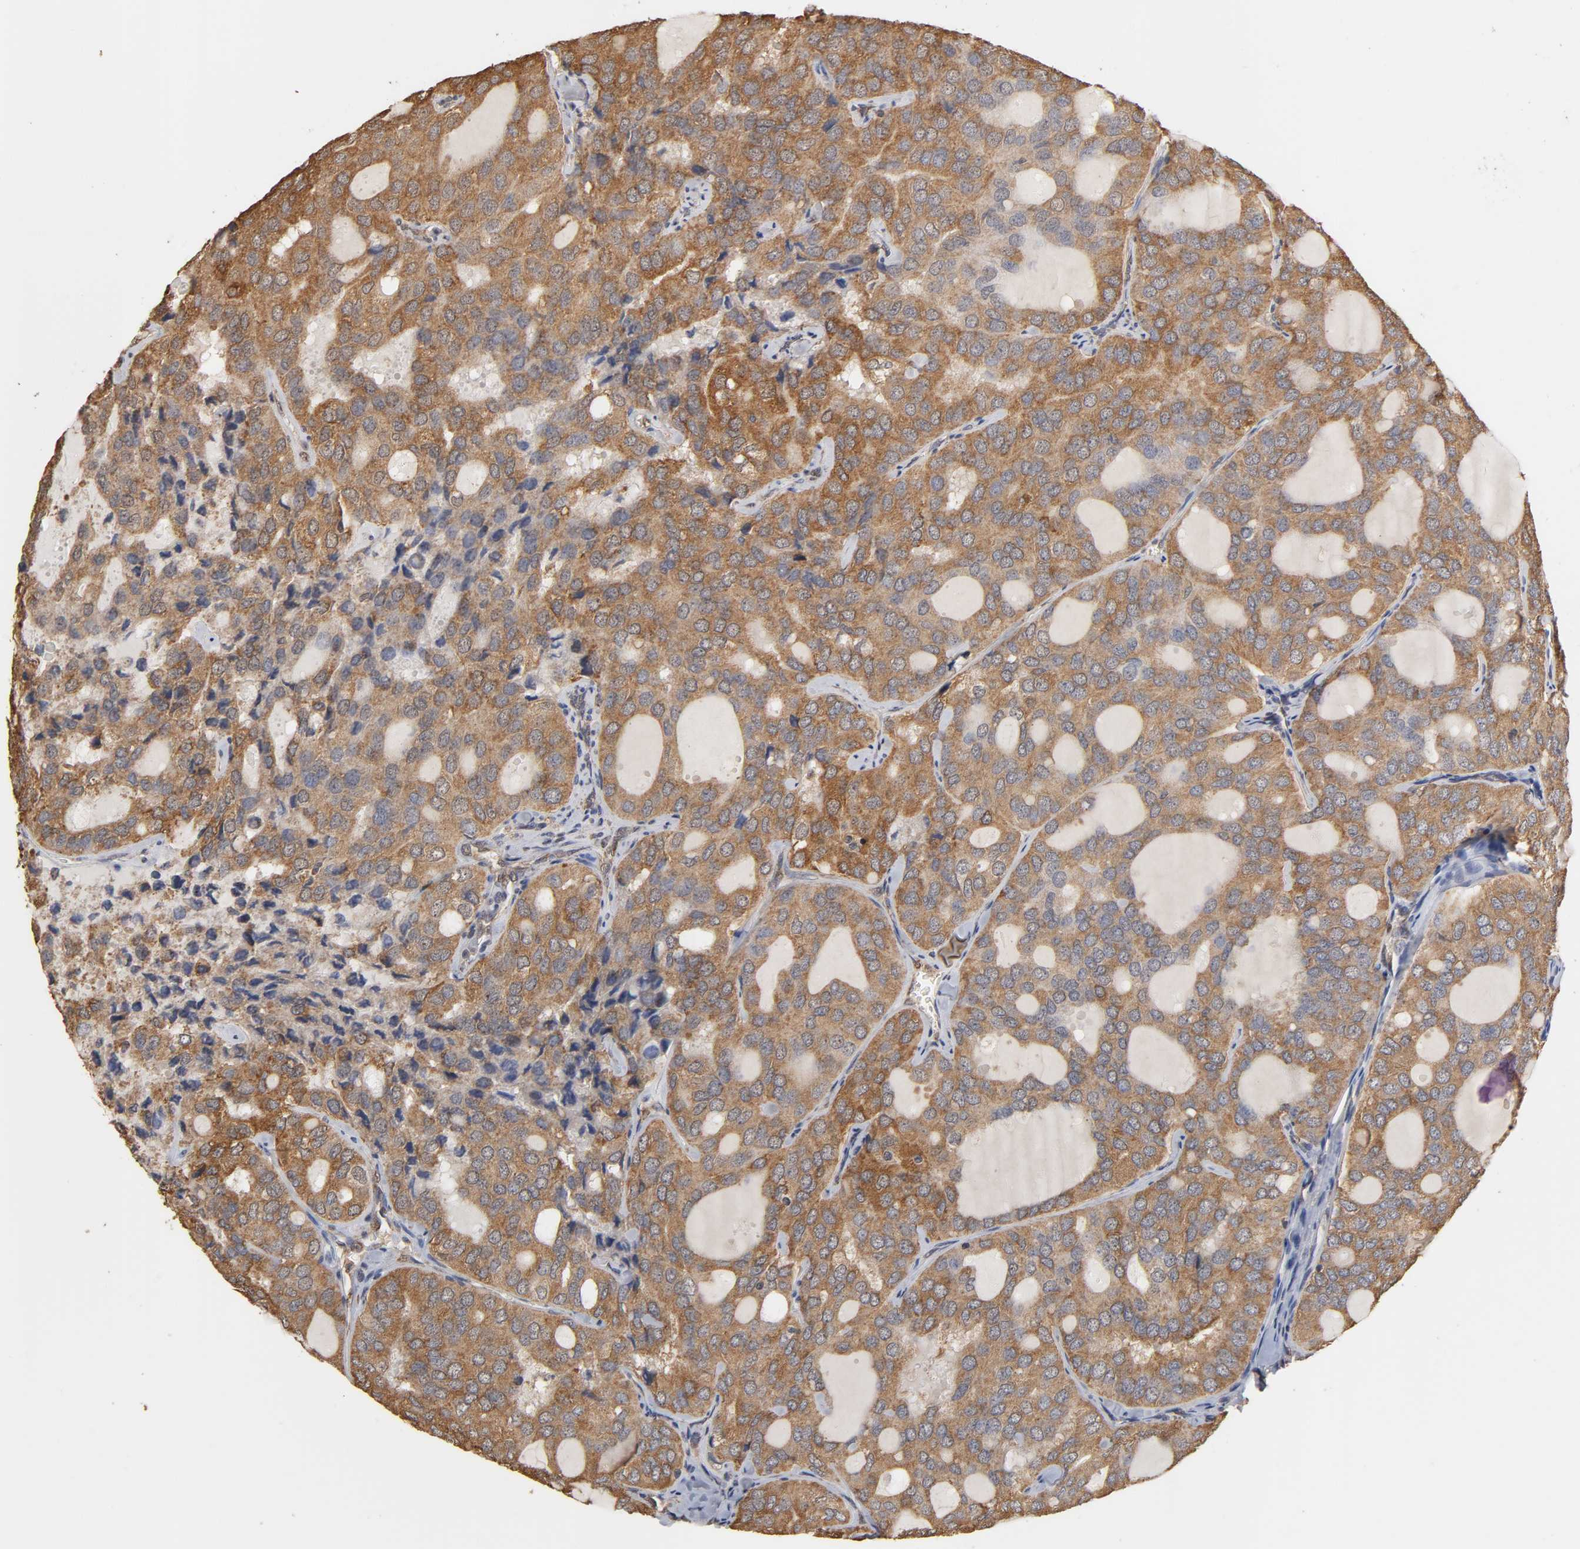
{"staining": {"intensity": "strong", "quantity": ">75%", "location": "cytoplasmic/membranous"}, "tissue": "thyroid cancer", "cell_type": "Tumor cells", "image_type": "cancer", "snomed": [{"axis": "morphology", "description": "Follicular adenoma carcinoma, NOS"}, {"axis": "topography", "description": "Thyroid gland"}], "caption": "Brown immunohistochemical staining in thyroid cancer (follicular adenoma carcinoma) demonstrates strong cytoplasmic/membranous expression in approximately >75% of tumor cells.", "gene": "PKN1", "patient": {"sex": "male", "age": 75}}